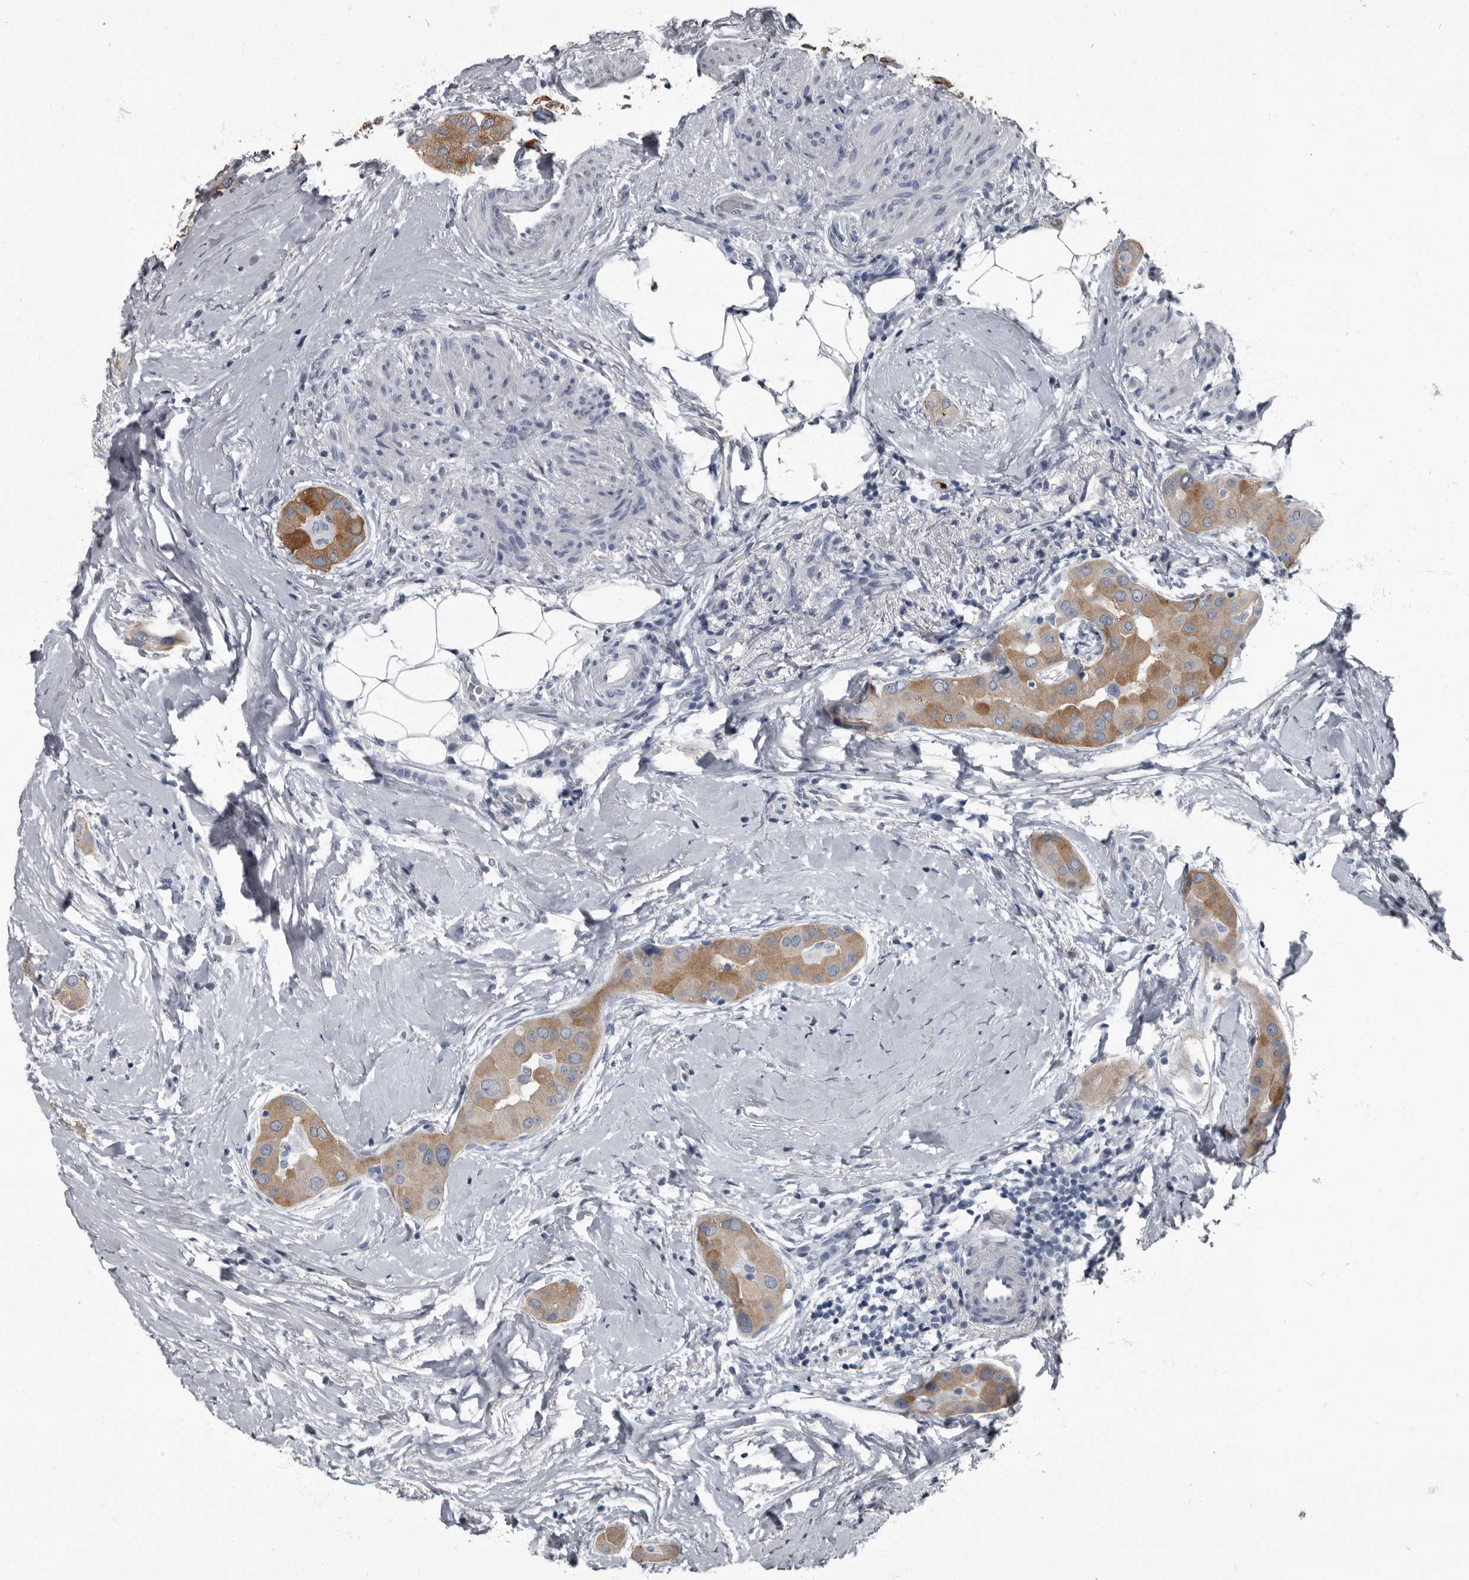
{"staining": {"intensity": "moderate", "quantity": ">75%", "location": "cytoplasmic/membranous"}, "tissue": "thyroid cancer", "cell_type": "Tumor cells", "image_type": "cancer", "snomed": [{"axis": "morphology", "description": "Papillary adenocarcinoma, NOS"}, {"axis": "topography", "description": "Thyroid gland"}], "caption": "This is an image of immunohistochemistry (IHC) staining of thyroid papillary adenocarcinoma, which shows moderate positivity in the cytoplasmic/membranous of tumor cells.", "gene": "TPD52L1", "patient": {"sex": "male", "age": 33}}